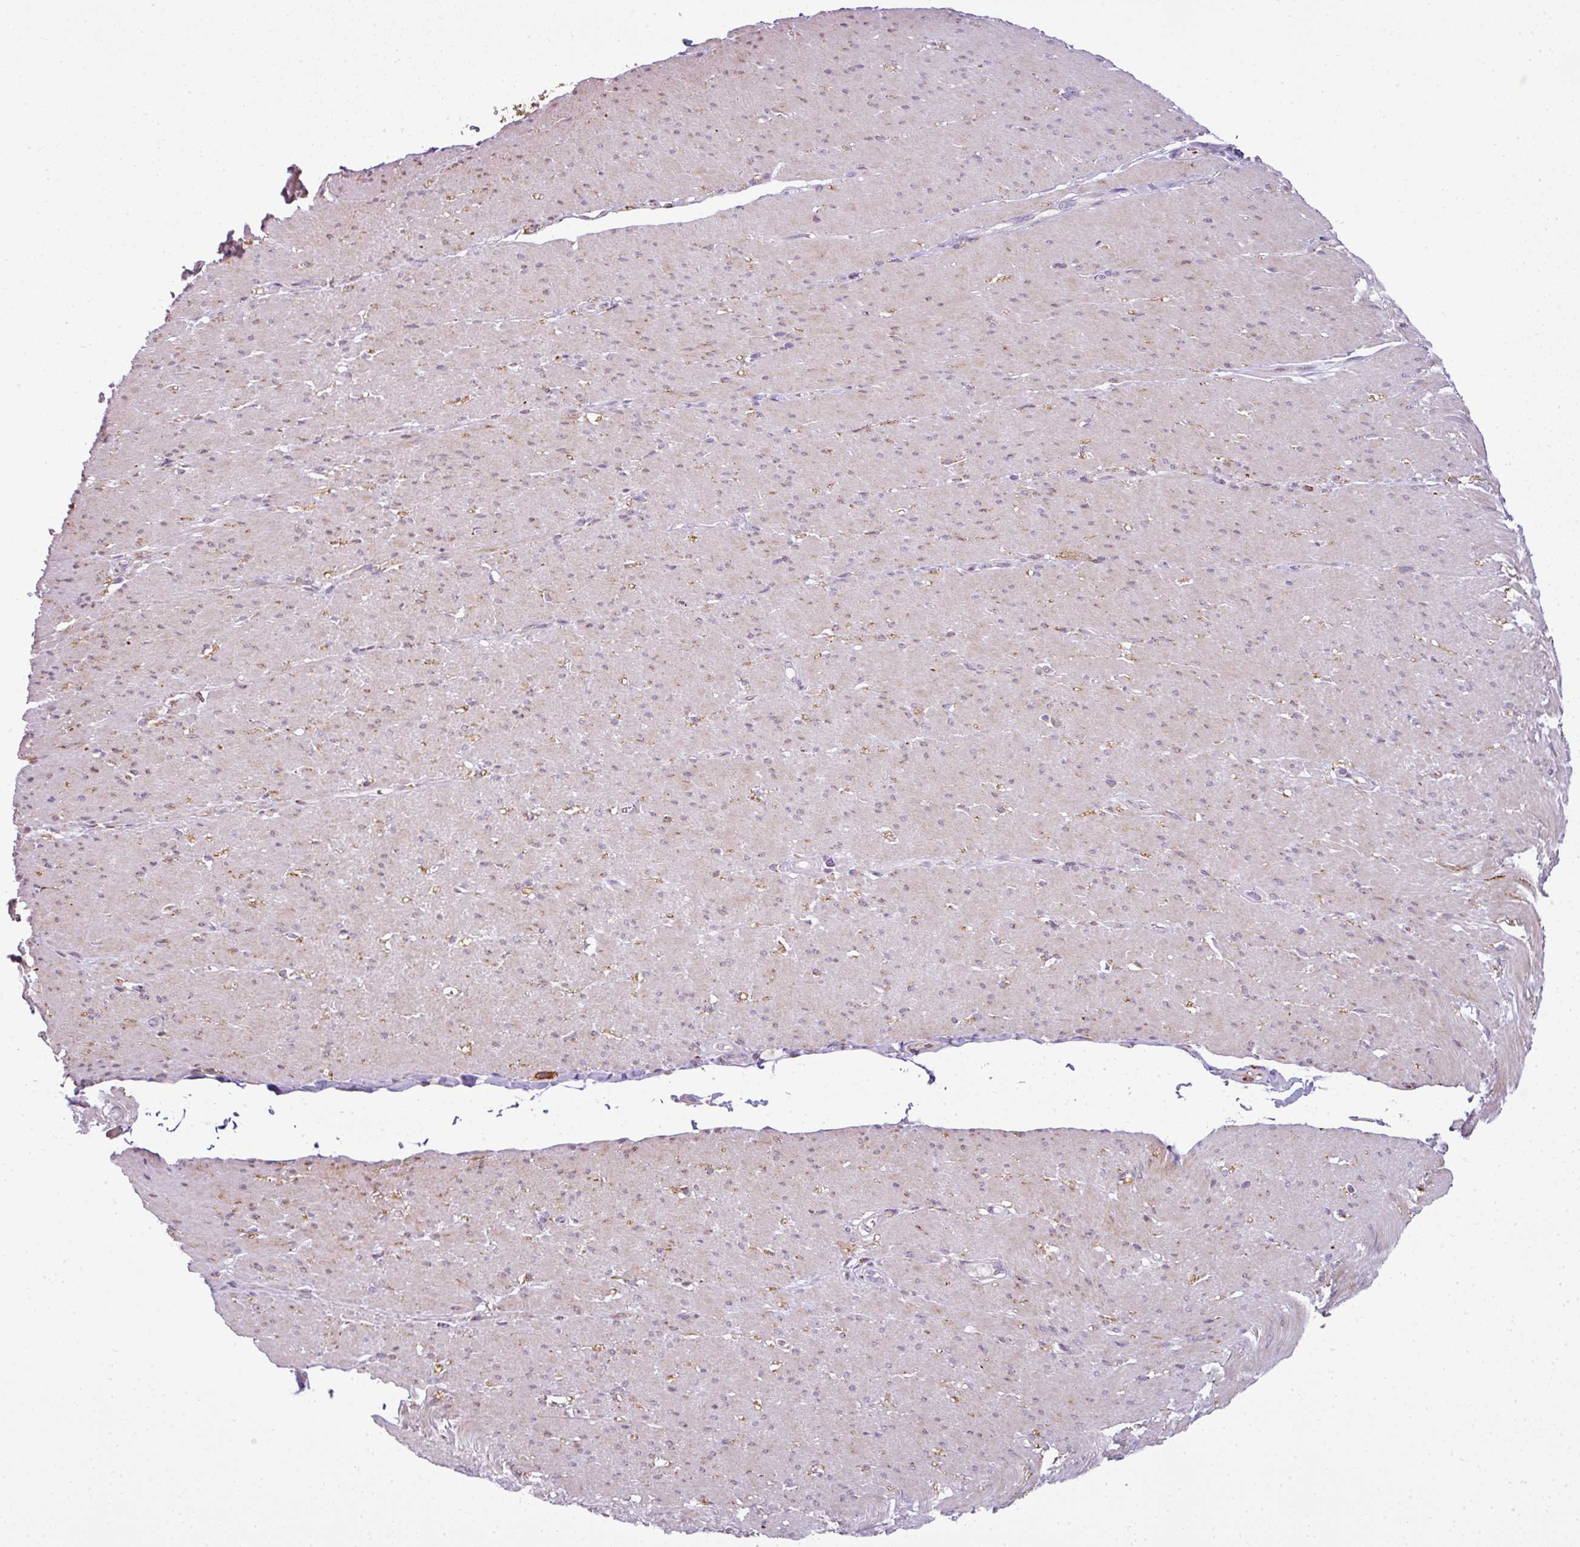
{"staining": {"intensity": "negative", "quantity": "none", "location": "none"}, "tissue": "smooth muscle", "cell_type": "Smooth muscle cells", "image_type": "normal", "snomed": [{"axis": "morphology", "description": "Normal tissue, NOS"}, {"axis": "topography", "description": "Smooth muscle"}, {"axis": "topography", "description": "Rectum"}], "caption": "Protein analysis of benign smooth muscle reveals no significant staining in smooth muscle cells.", "gene": "ANKRD18A", "patient": {"sex": "male", "age": 53}}